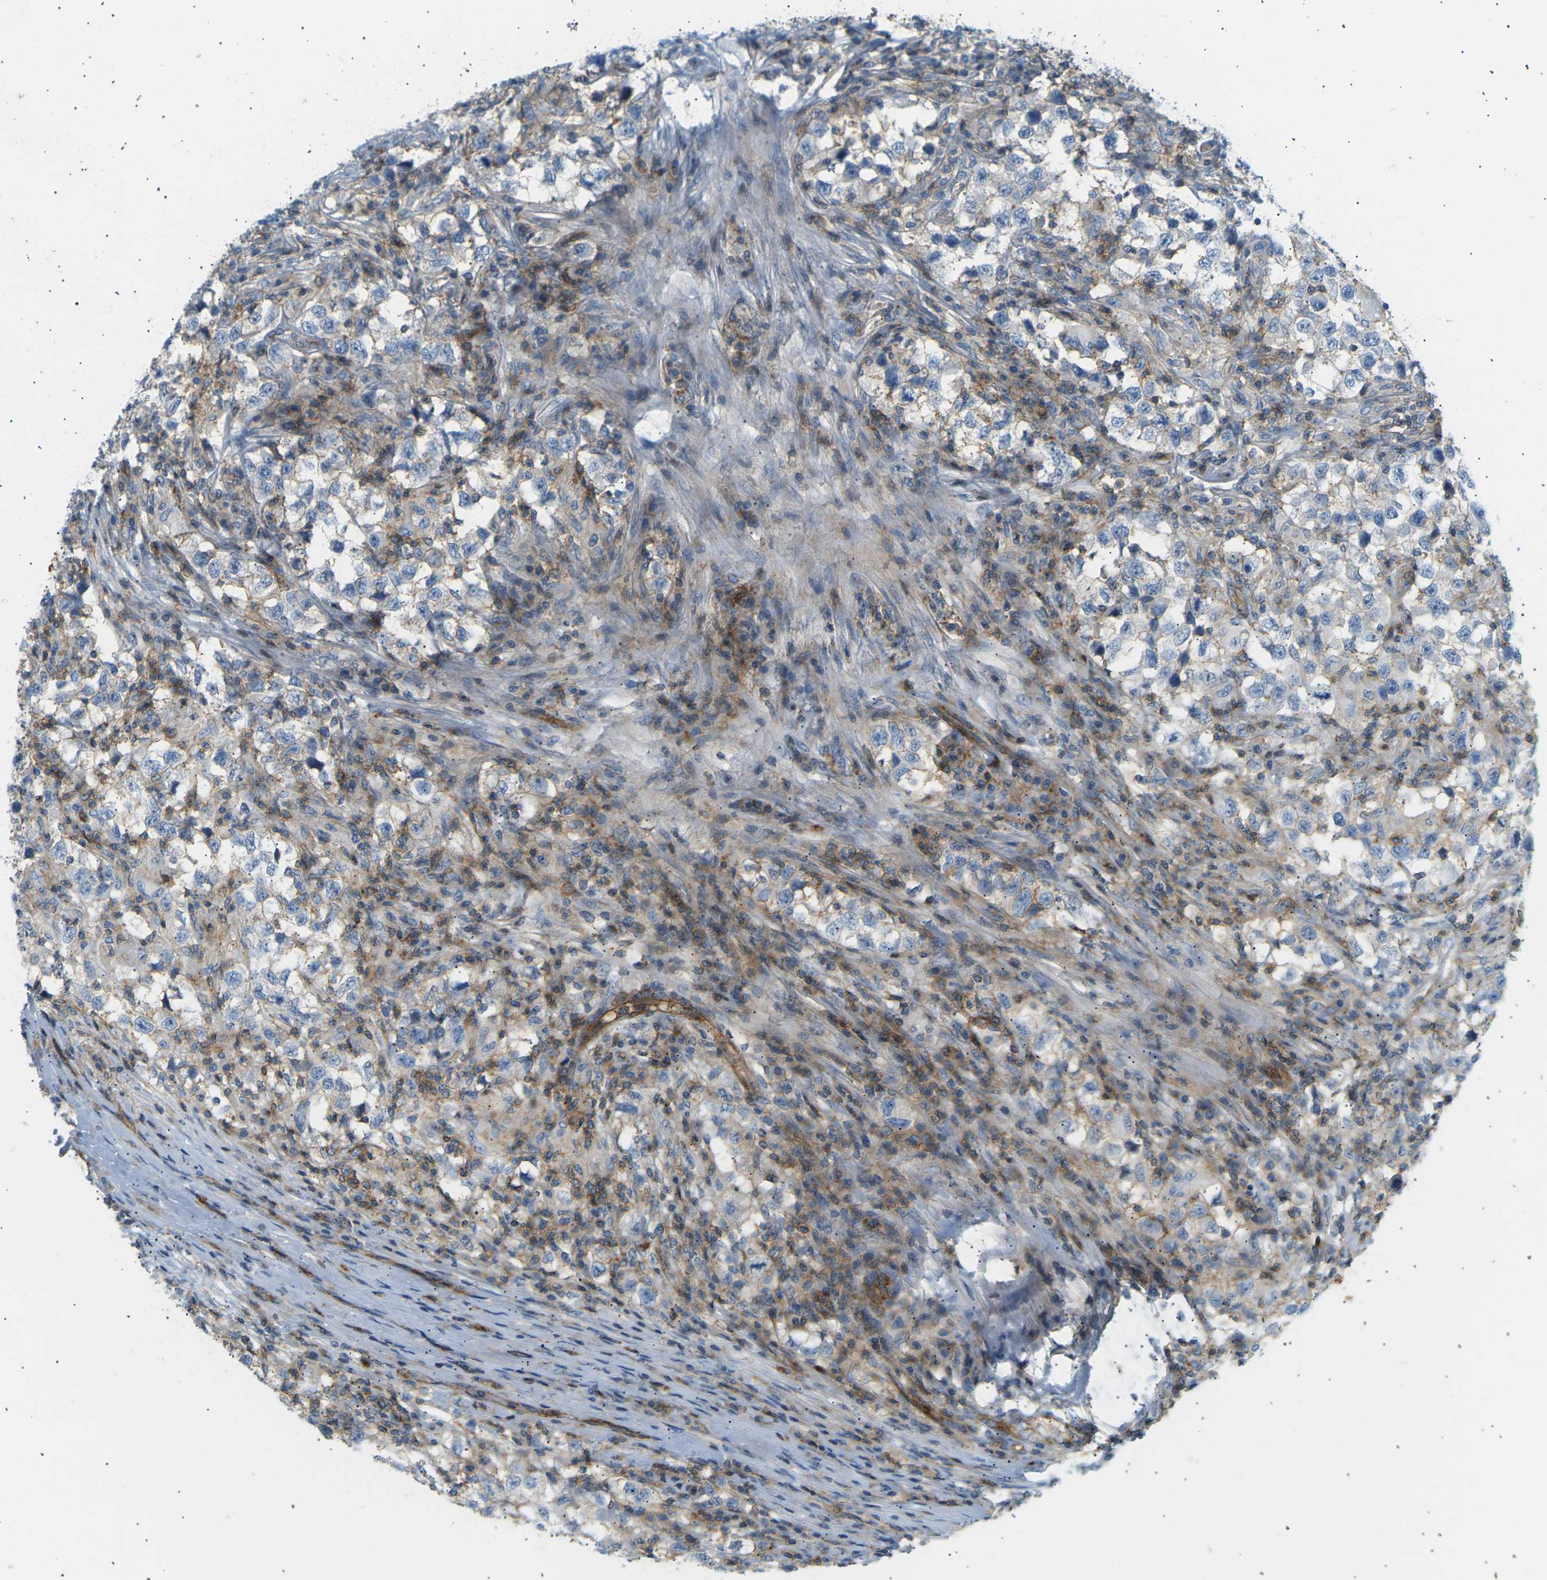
{"staining": {"intensity": "negative", "quantity": "none", "location": "none"}, "tissue": "testis cancer", "cell_type": "Tumor cells", "image_type": "cancer", "snomed": [{"axis": "morphology", "description": "Carcinoma, Embryonal, NOS"}, {"axis": "topography", "description": "Testis"}], "caption": "Protein analysis of testis cancer demonstrates no significant staining in tumor cells.", "gene": "ATP2B4", "patient": {"sex": "male", "age": 21}}